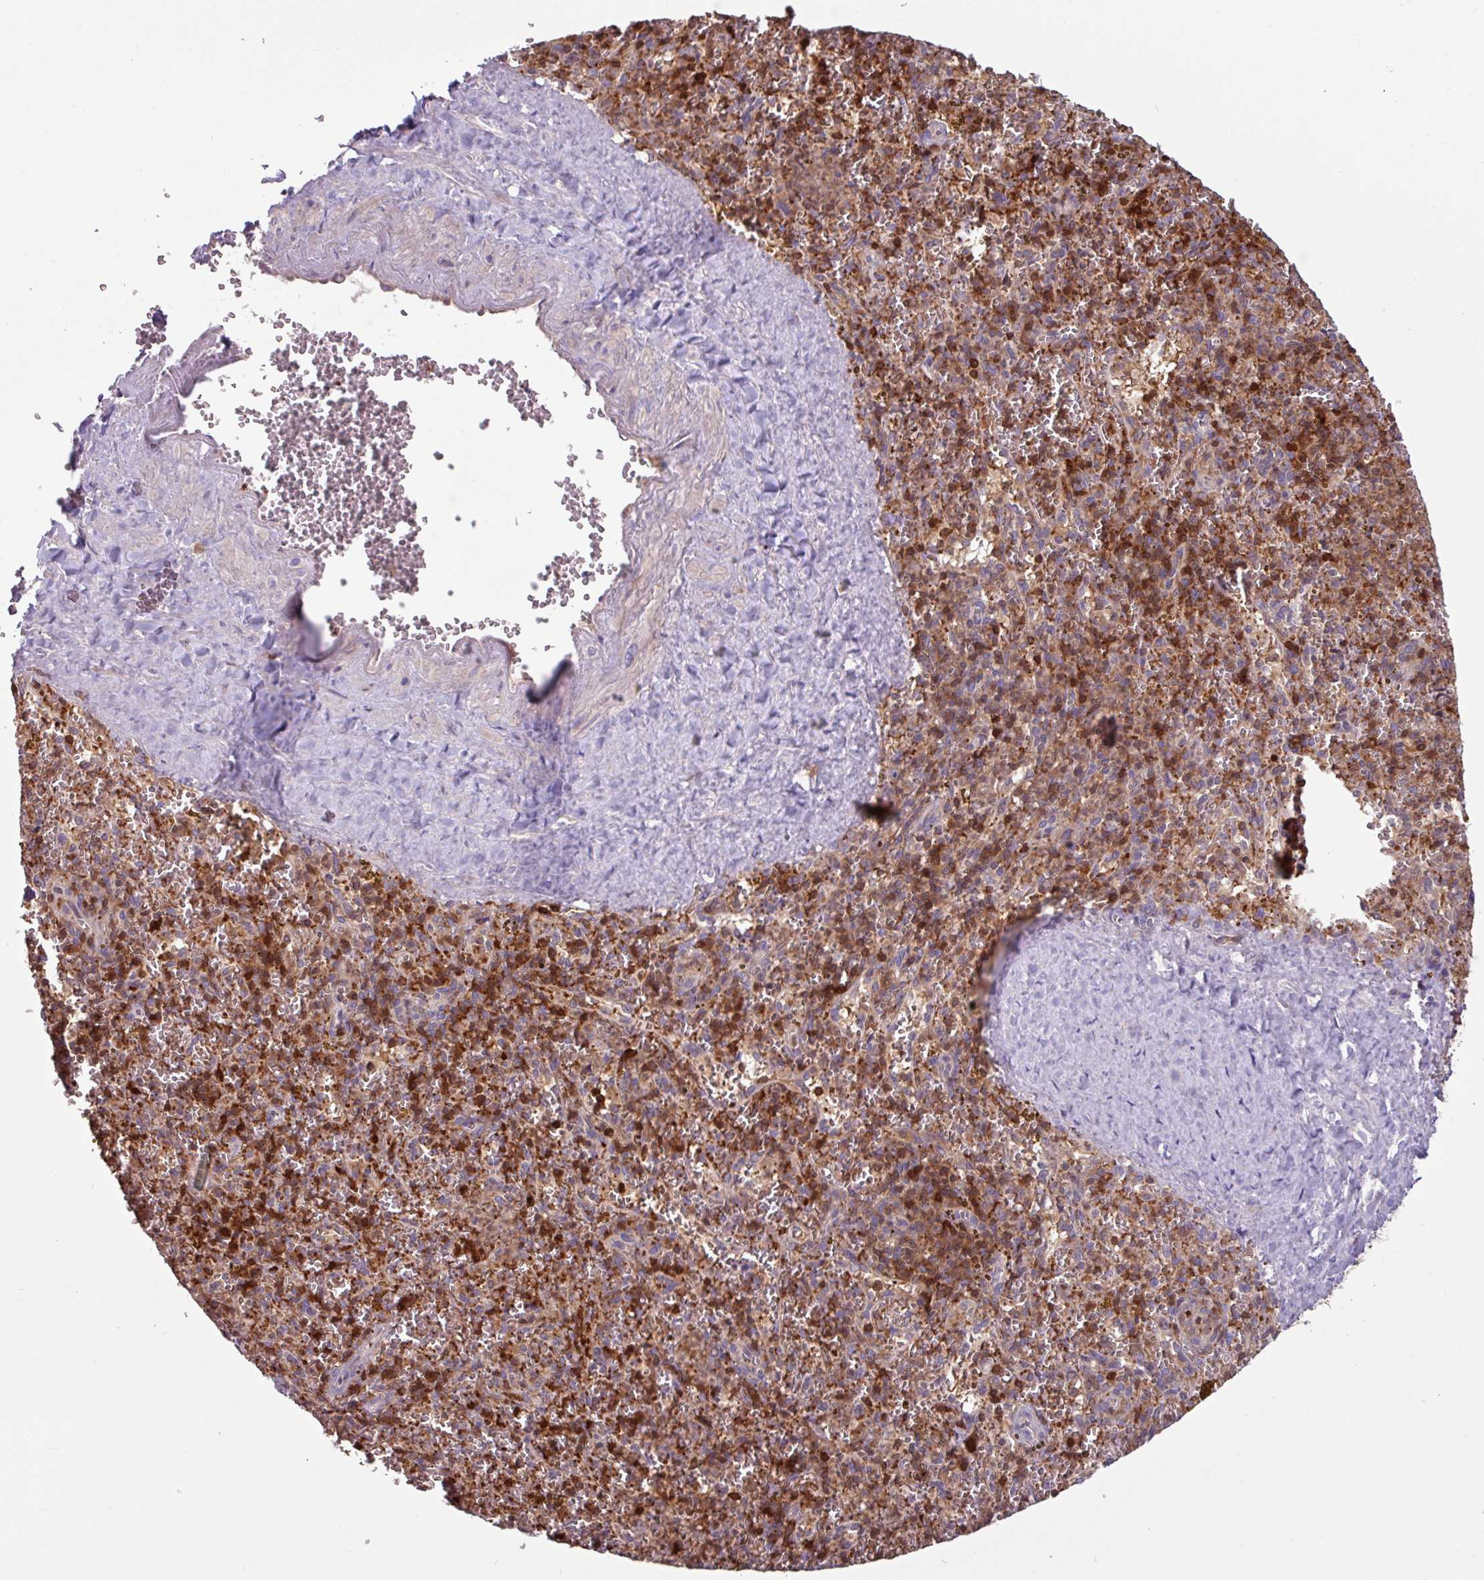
{"staining": {"intensity": "strong", "quantity": "25%-75%", "location": "cytoplasmic/membranous,nuclear"}, "tissue": "spleen", "cell_type": "Cells in red pulp", "image_type": "normal", "snomed": [{"axis": "morphology", "description": "Normal tissue, NOS"}, {"axis": "topography", "description": "Spleen"}], "caption": "A high-resolution histopathology image shows IHC staining of normal spleen, which shows strong cytoplasmic/membranous,nuclear positivity in about 25%-75% of cells in red pulp.", "gene": "SEC61G", "patient": {"sex": "male", "age": 57}}